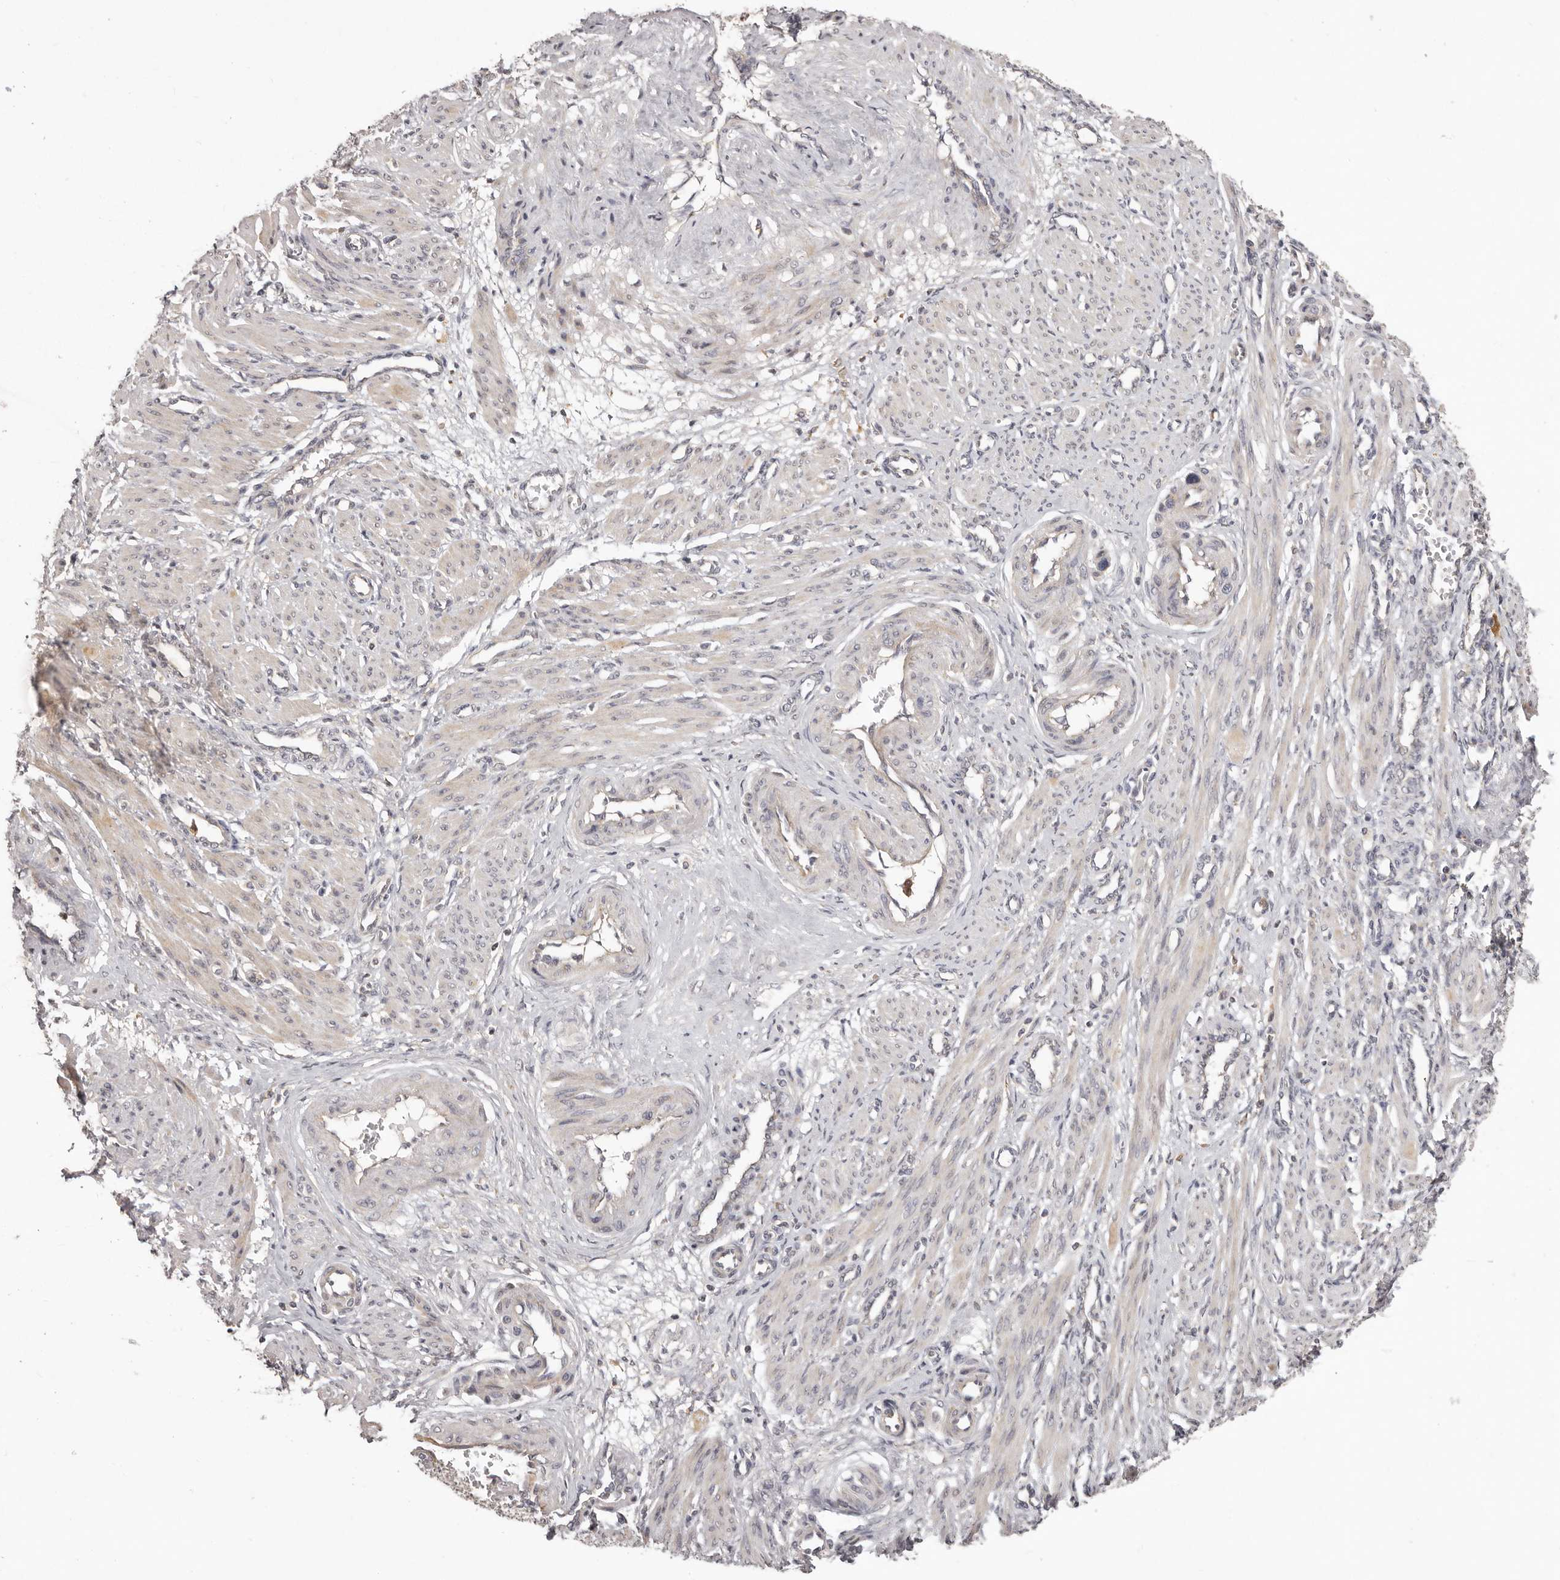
{"staining": {"intensity": "weak", "quantity": "<25%", "location": "cytoplasmic/membranous"}, "tissue": "smooth muscle", "cell_type": "Smooth muscle cells", "image_type": "normal", "snomed": [{"axis": "morphology", "description": "Normal tissue, NOS"}, {"axis": "topography", "description": "Endometrium"}], "caption": "A histopathology image of human smooth muscle is negative for staining in smooth muscle cells. (Stains: DAB immunohistochemistry (IHC) with hematoxylin counter stain, Microscopy: brightfield microscopy at high magnification).", "gene": "RNF187", "patient": {"sex": "female", "age": 33}}